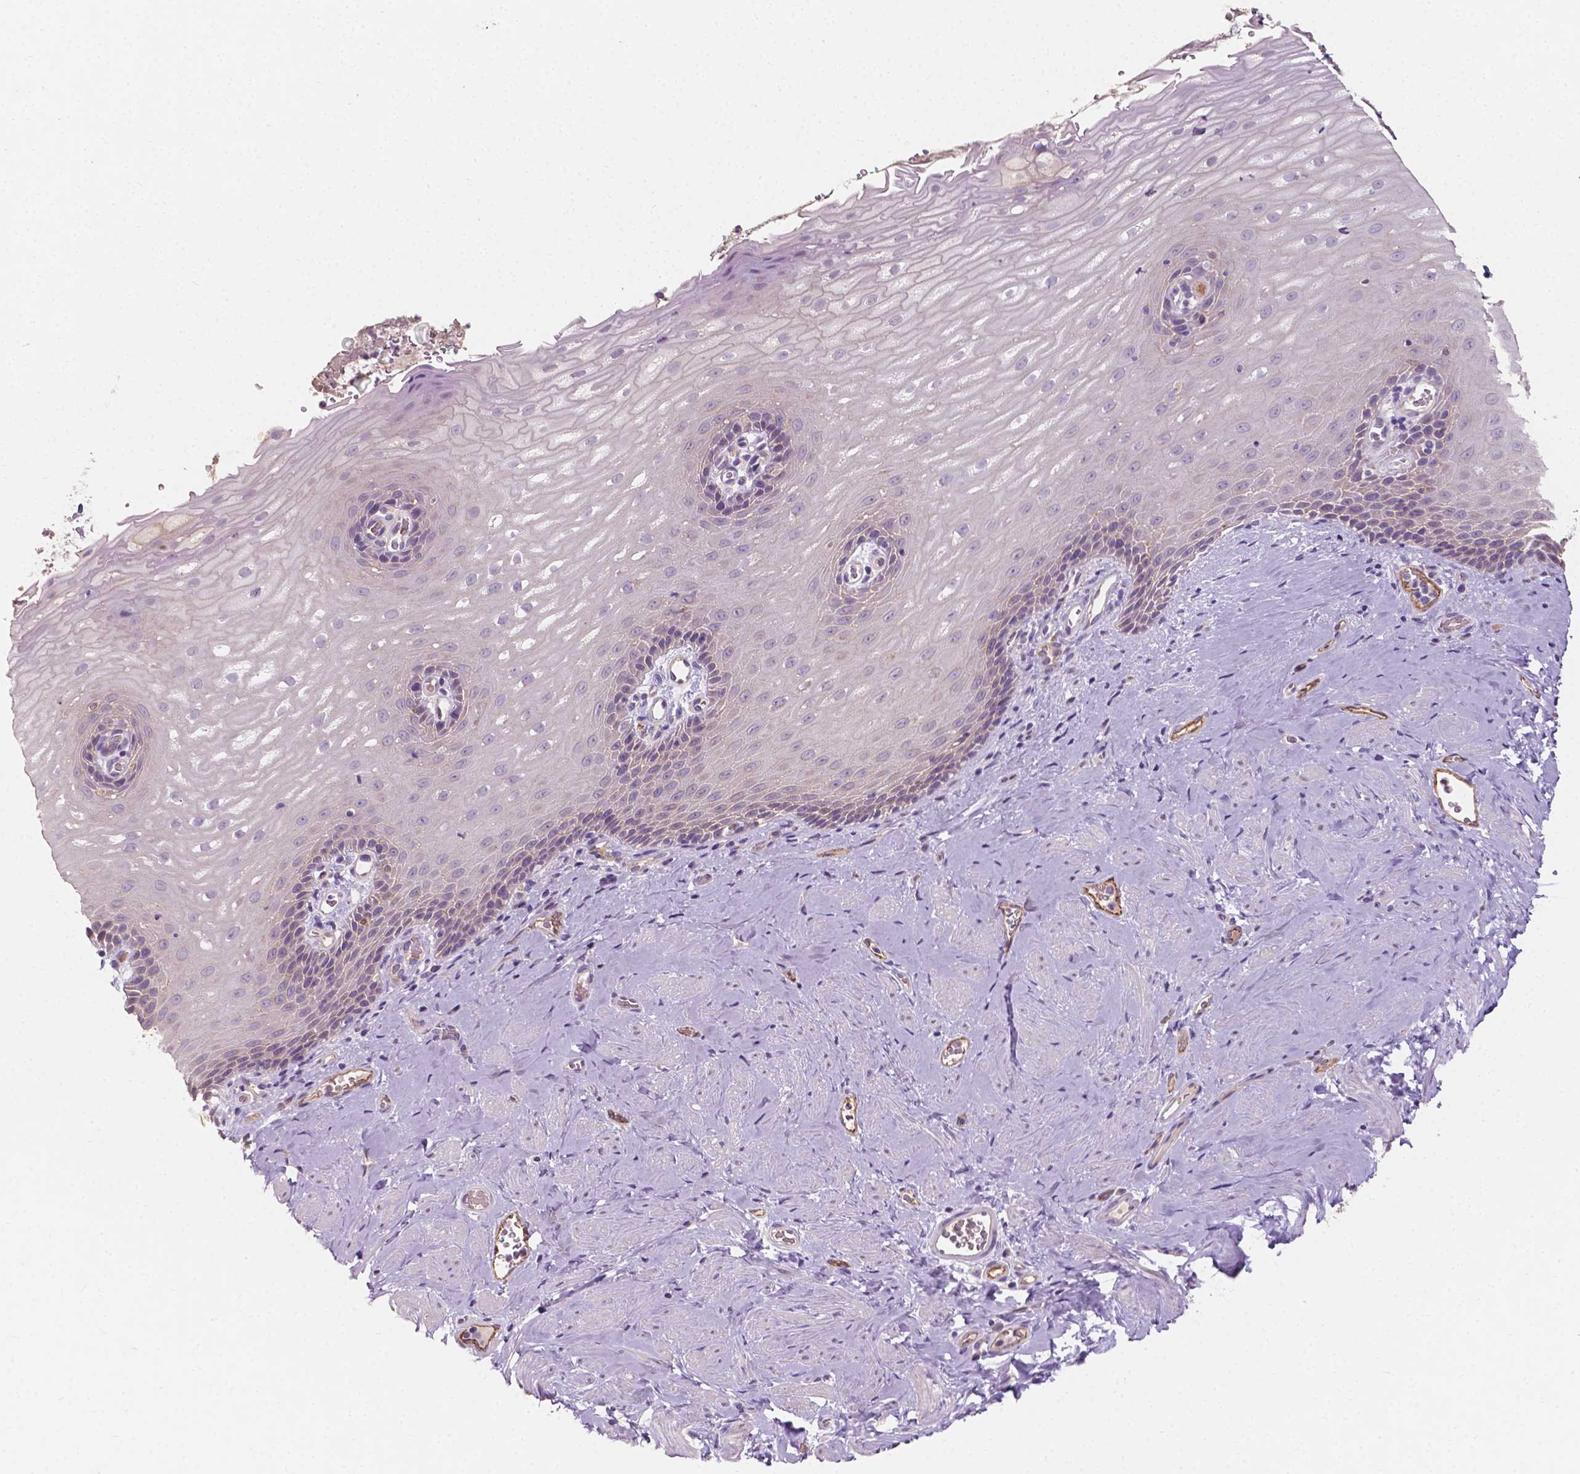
{"staining": {"intensity": "negative", "quantity": "none", "location": "none"}, "tissue": "esophagus", "cell_type": "Squamous epithelial cells", "image_type": "normal", "snomed": [{"axis": "morphology", "description": "Normal tissue, NOS"}, {"axis": "topography", "description": "Esophagus"}], "caption": "The histopathology image reveals no significant staining in squamous epithelial cells of esophagus.", "gene": "SLC22A4", "patient": {"sex": "male", "age": 64}}